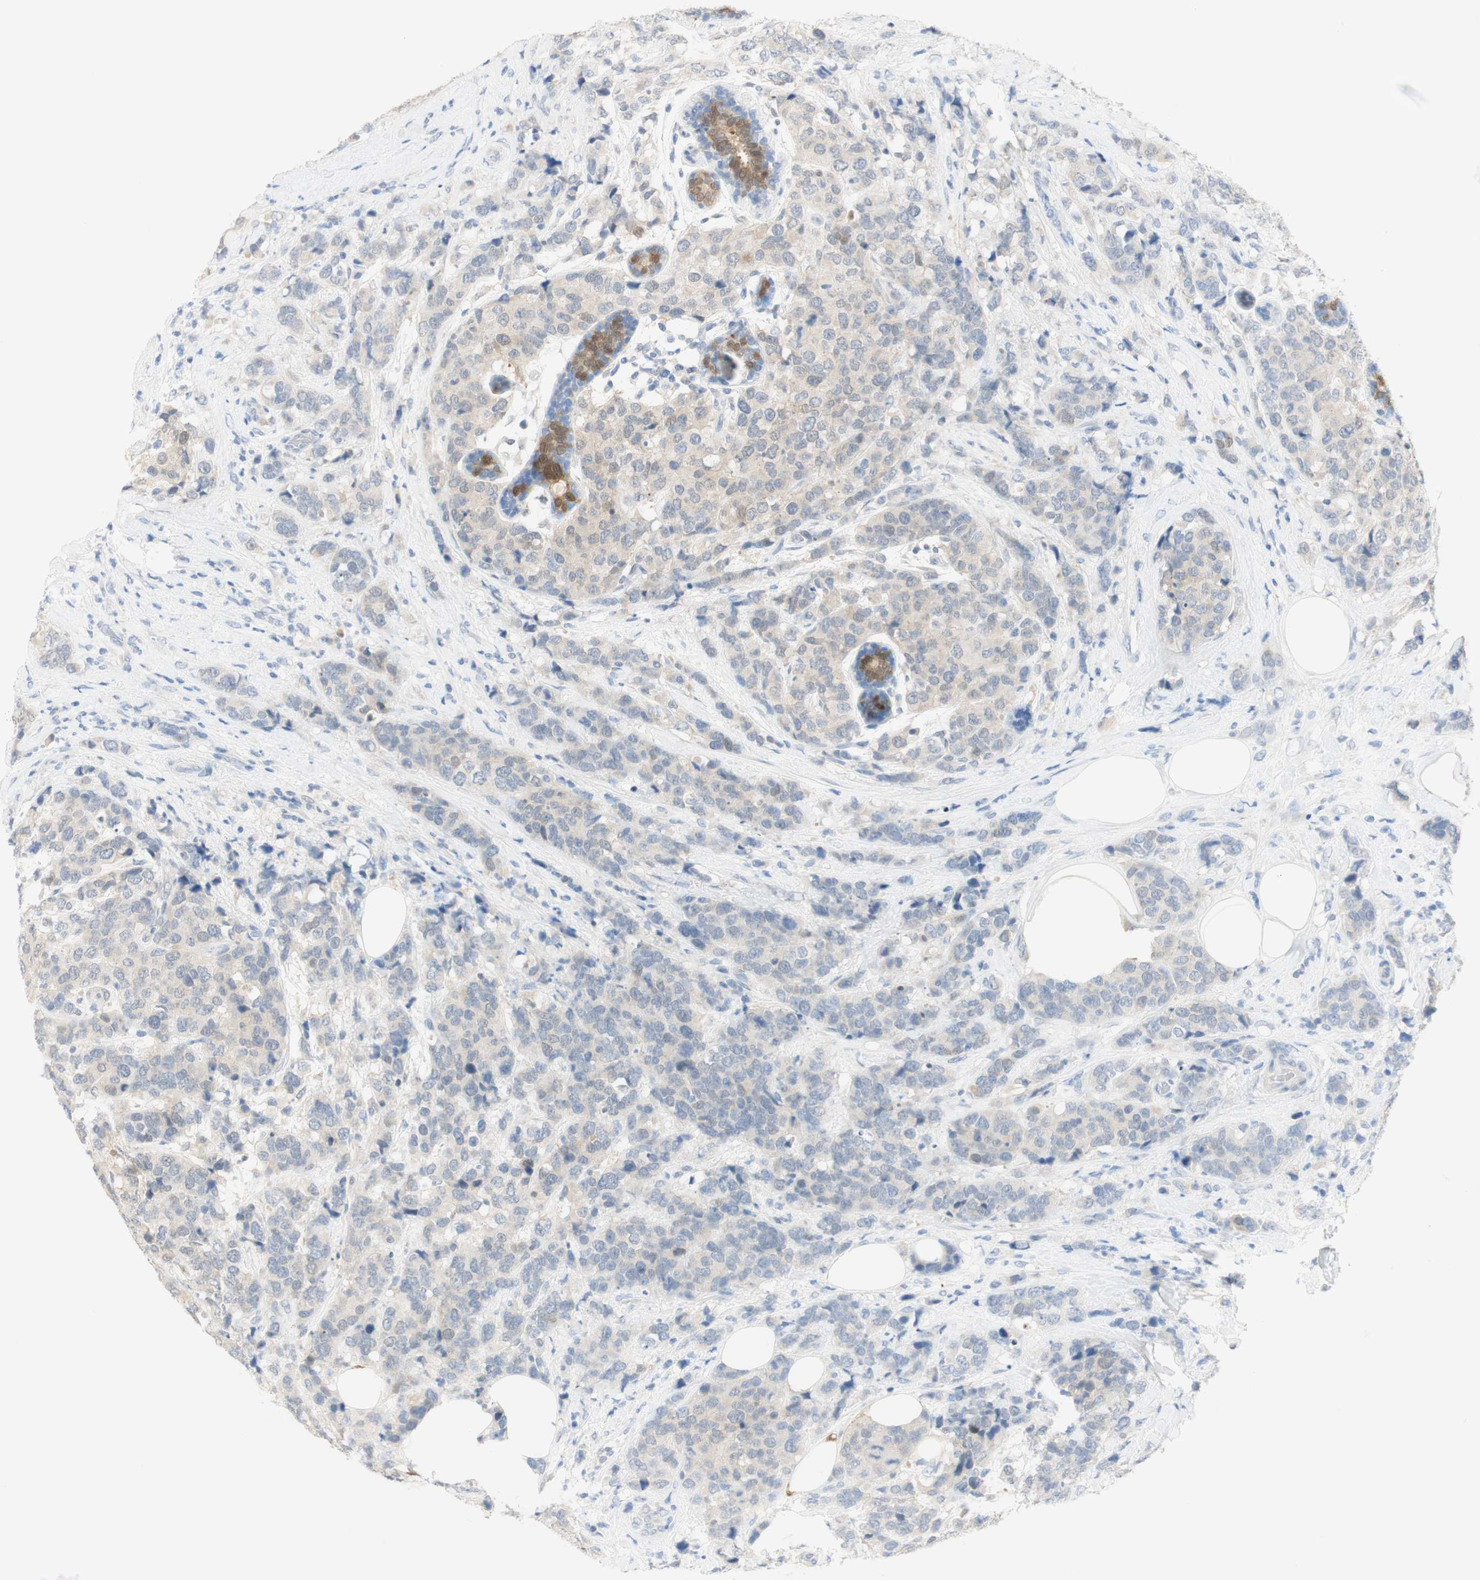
{"staining": {"intensity": "weak", "quantity": ">75%", "location": "cytoplasmic/membranous"}, "tissue": "breast cancer", "cell_type": "Tumor cells", "image_type": "cancer", "snomed": [{"axis": "morphology", "description": "Lobular carcinoma"}, {"axis": "topography", "description": "Breast"}], "caption": "Lobular carcinoma (breast) tissue exhibits weak cytoplasmic/membranous expression in about >75% of tumor cells, visualized by immunohistochemistry. Nuclei are stained in blue.", "gene": "SELENBP1", "patient": {"sex": "female", "age": 59}}